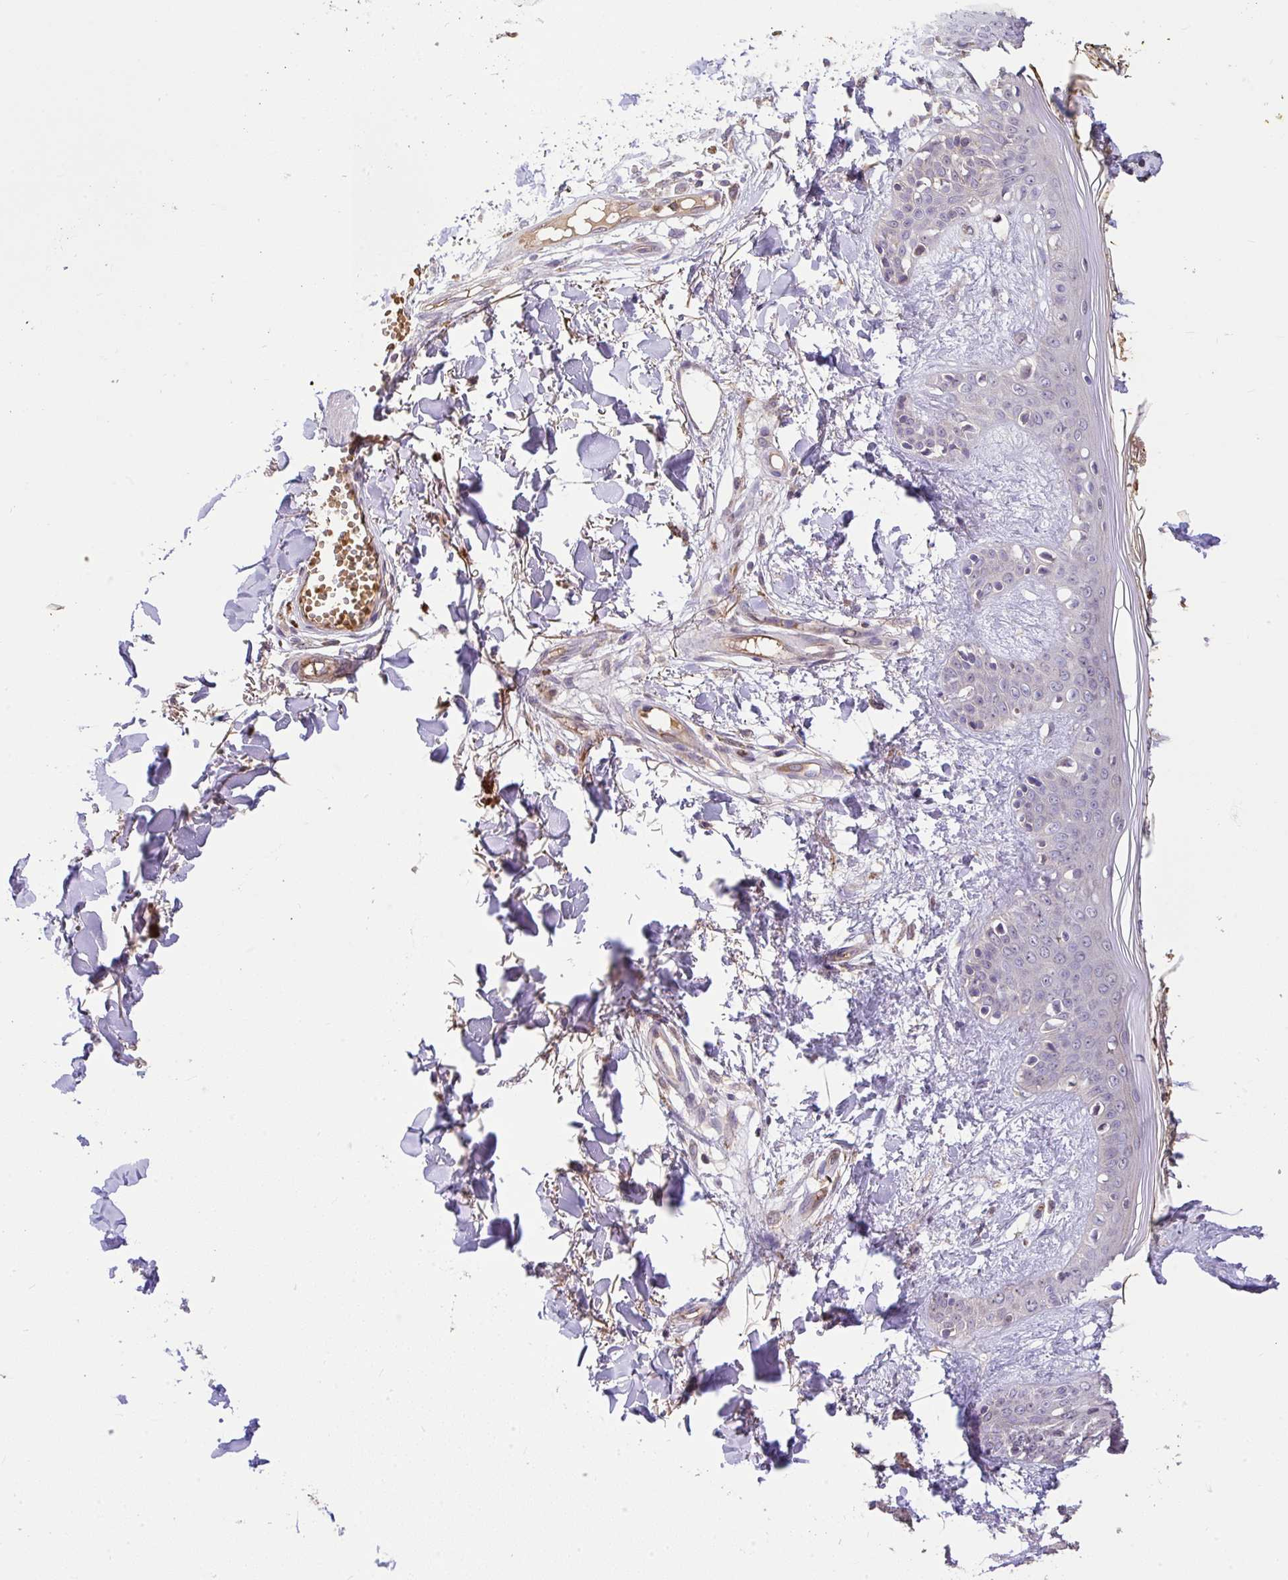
{"staining": {"intensity": "weak", "quantity": ">75%", "location": "cytoplasmic/membranous"}, "tissue": "skin", "cell_type": "Fibroblasts", "image_type": "normal", "snomed": [{"axis": "morphology", "description": "Normal tissue, NOS"}, {"axis": "topography", "description": "Skin"}], "caption": "There is low levels of weak cytoplasmic/membranous expression in fibroblasts of unremarkable skin, as demonstrated by immunohistochemical staining (brown color).", "gene": "C1QTNF9B", "patient": {"sex": "female", "age": 34}}